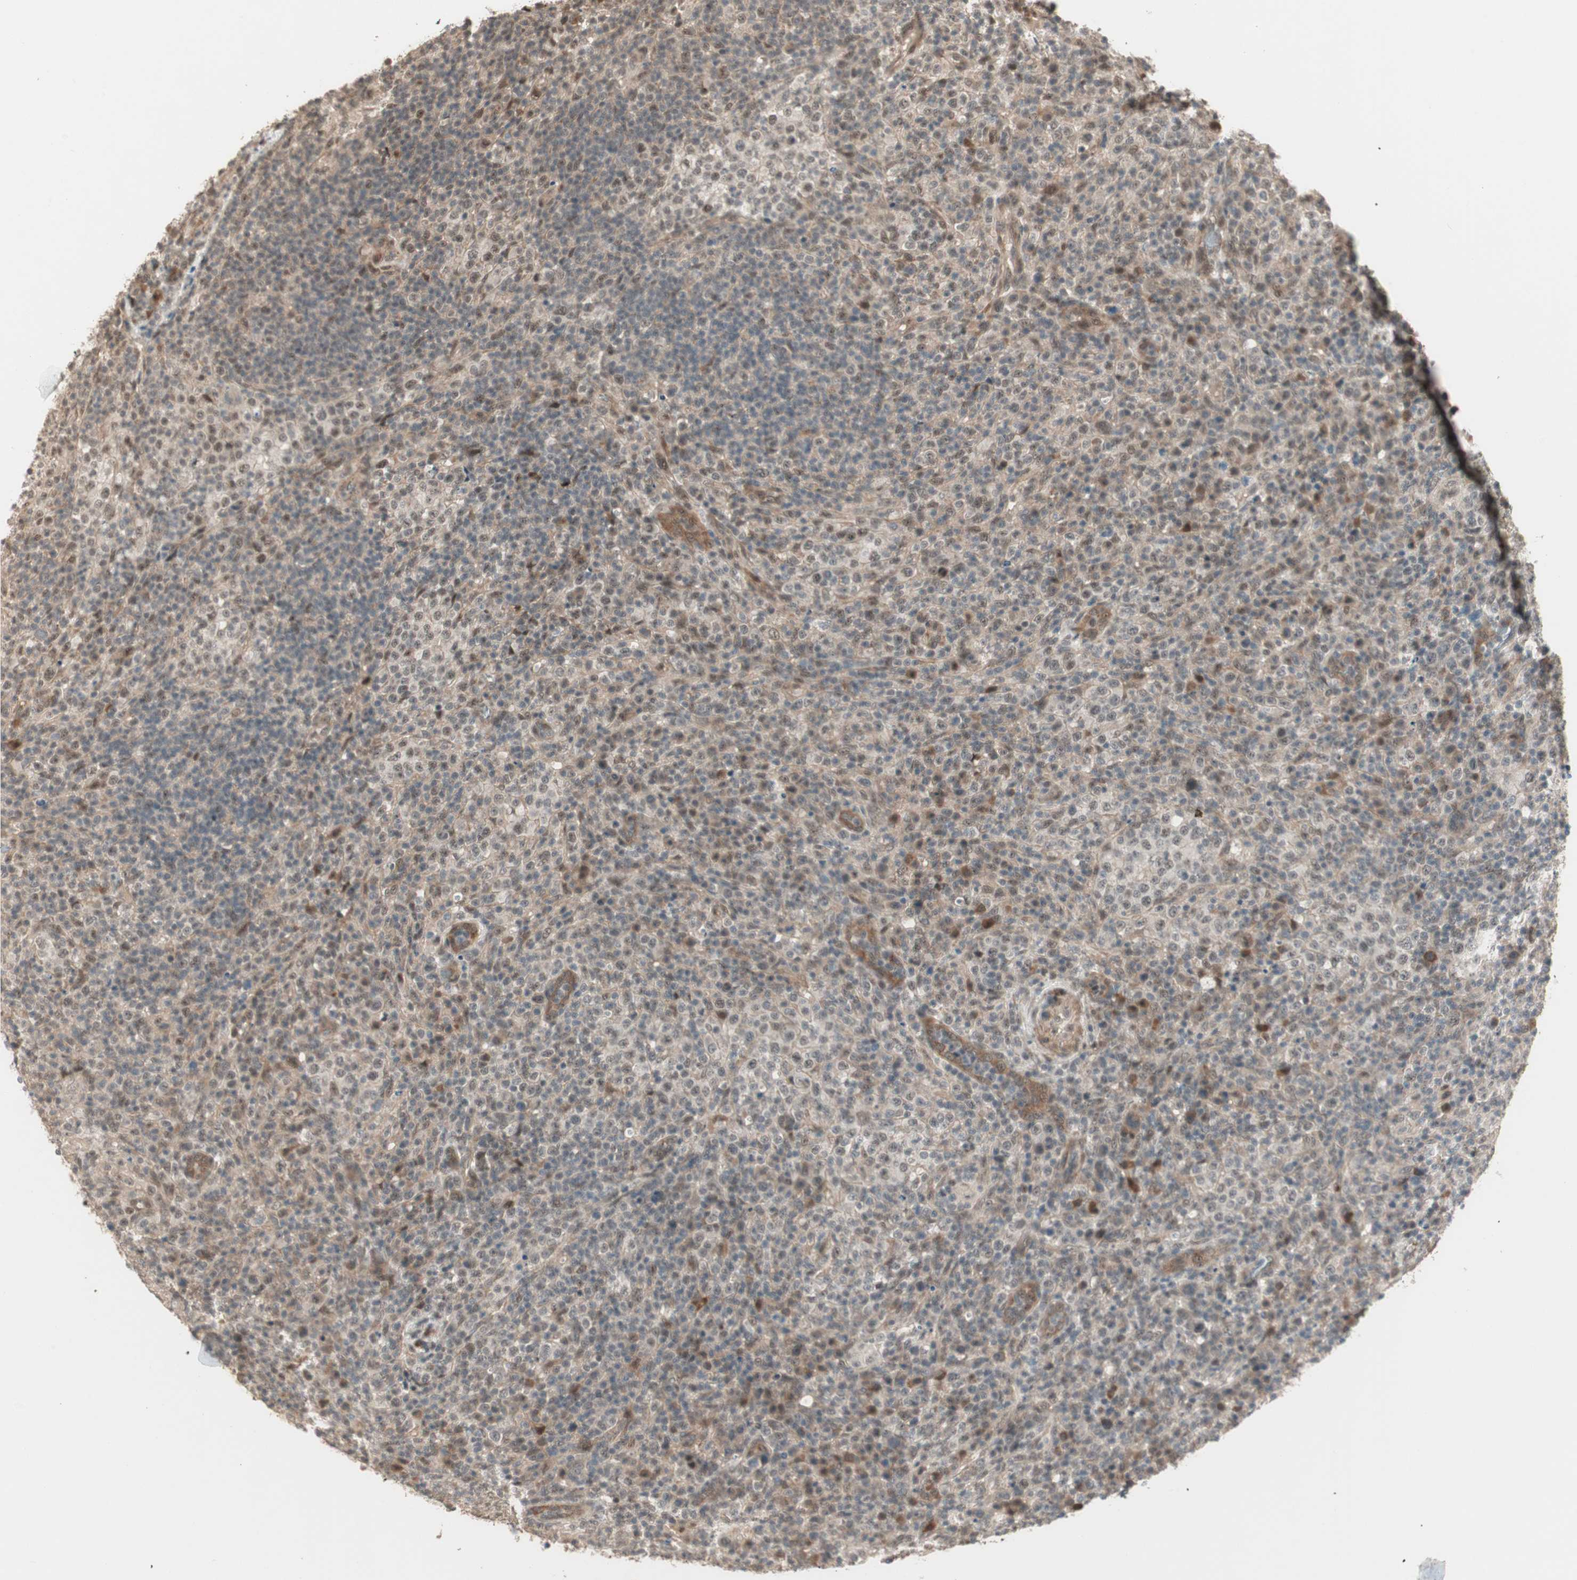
{"staining": {"intensity": "moderate", "quantity": "25%-75%", "location": "cytoplasmic/membranous,nuclear"}, "tissue": "lymphoma", "cell_type": "Tumor cells", "image_type": "cancer", "snomed": [{"axis": "morphology", "description": "Malignant lymphoma, non-Hodgkin's type, High grade"}, {"axis": "topography", "description": "Lymph node"}], "caption": "Protein analysis of malignant lymphoma, non-Hodgkin's type (high-grade) tissue demonstrates moderate cytoplasmic/membranous and nuclear staining in about 25%-75% of tumor cells. (DAB IHC, brown staining for protein, blue staining for nuclei).", "gene": "ZSCAN31", "patient": {"sex": "female", "age": 76}}